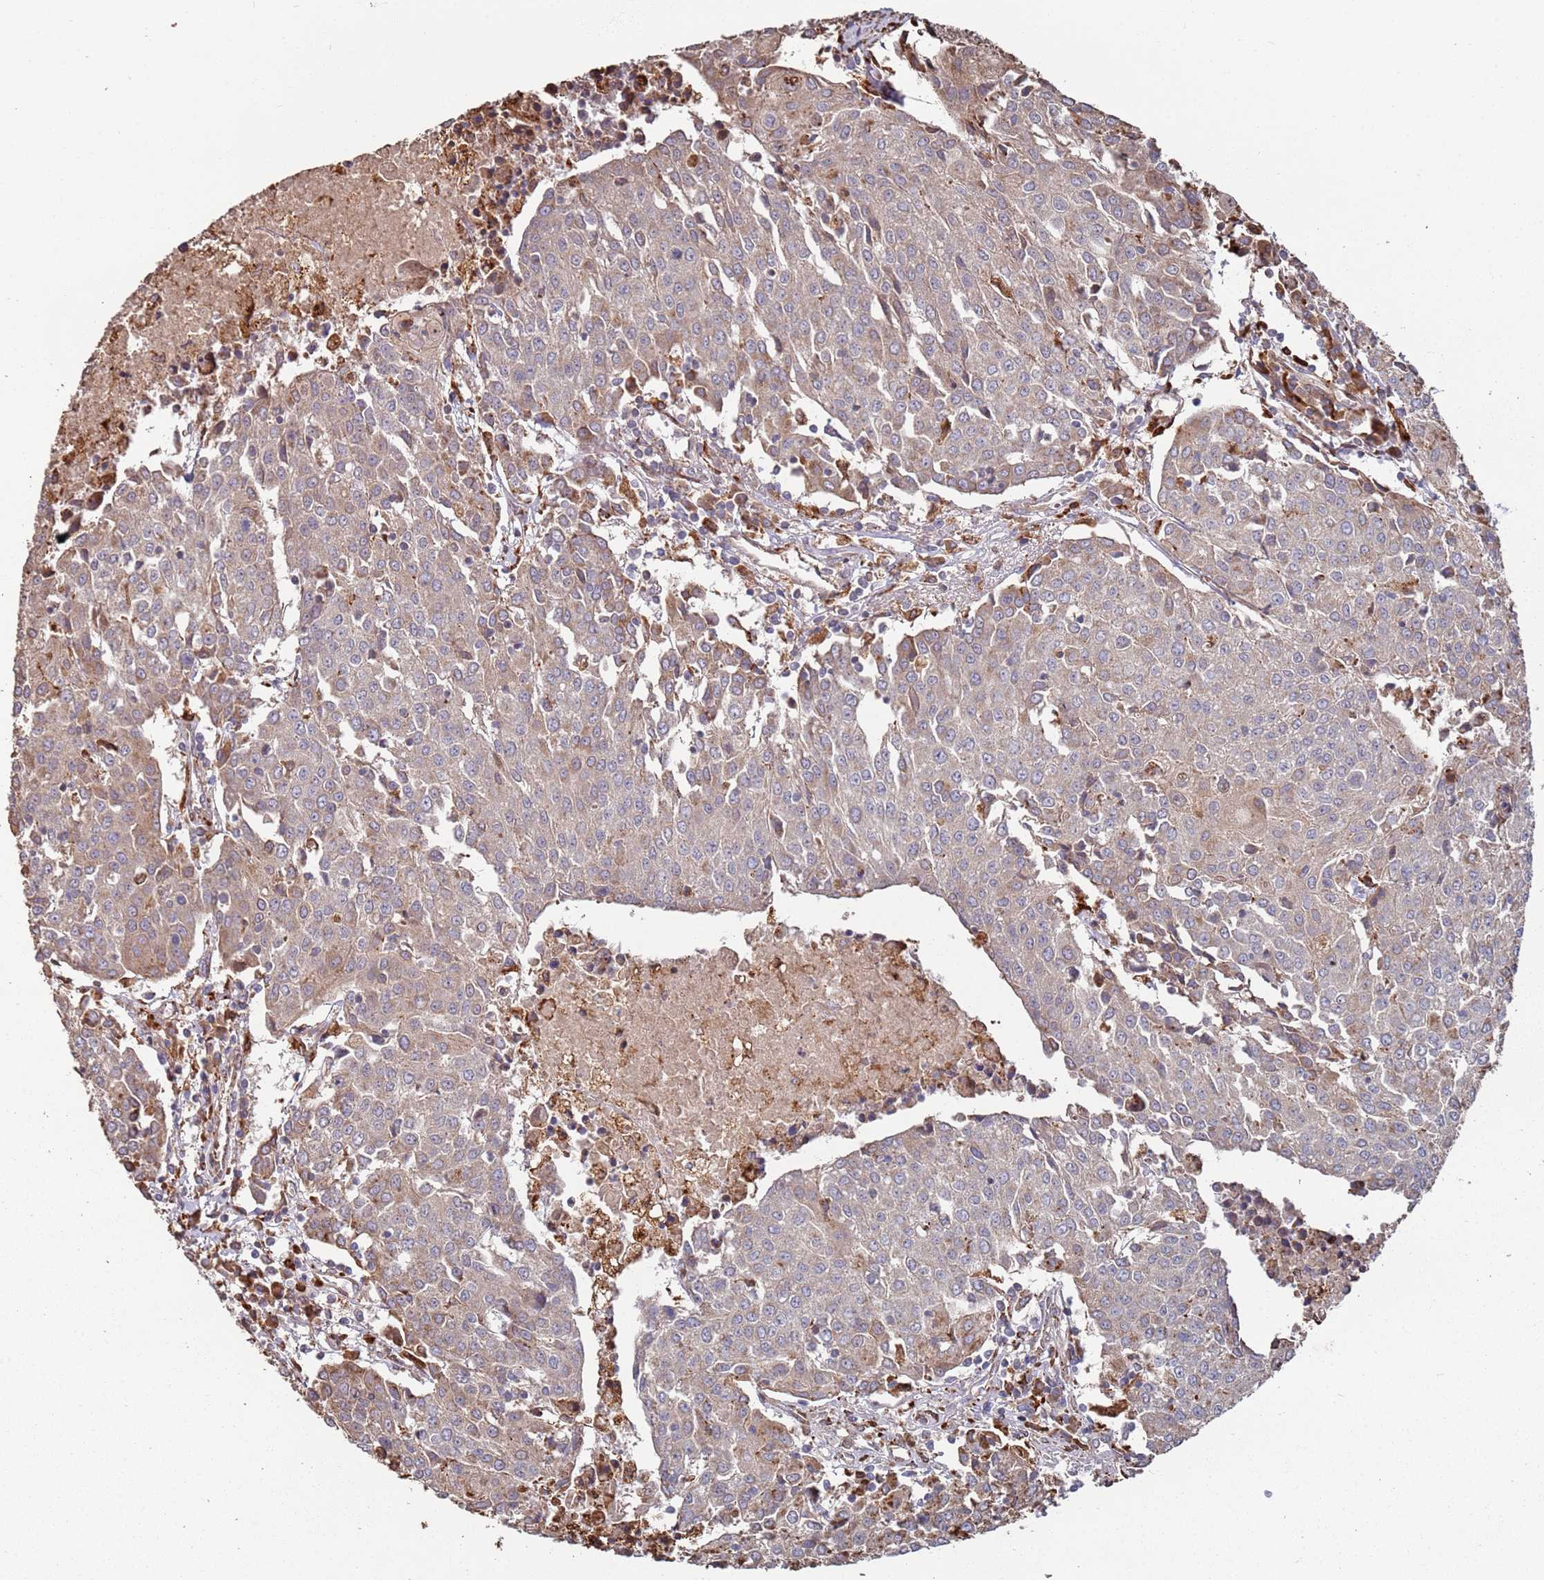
{"staining": {"intensity": "moderate", "quantity": "25%-75%", "location": "cytoplasmic/membranous"}, "tissue": "urothelial cancer", "cell_type": "Tumor cells", "image_type": "cancer", "snomed": [{"axis": "morphology", "description": "Urothelial carcinoma, High grade"}, {"axis": "topography", "description": "Urinary bladder"}], "caption": "Immunohistochemical staining of urothelial carcinoma (high-grade) reveals medium levels of moderate cytoplasmic/membranous staining in approximately 25%-75% of tumor cells.", "gene": "LACC1", "patient": {"sex": "female", "age": 85}}